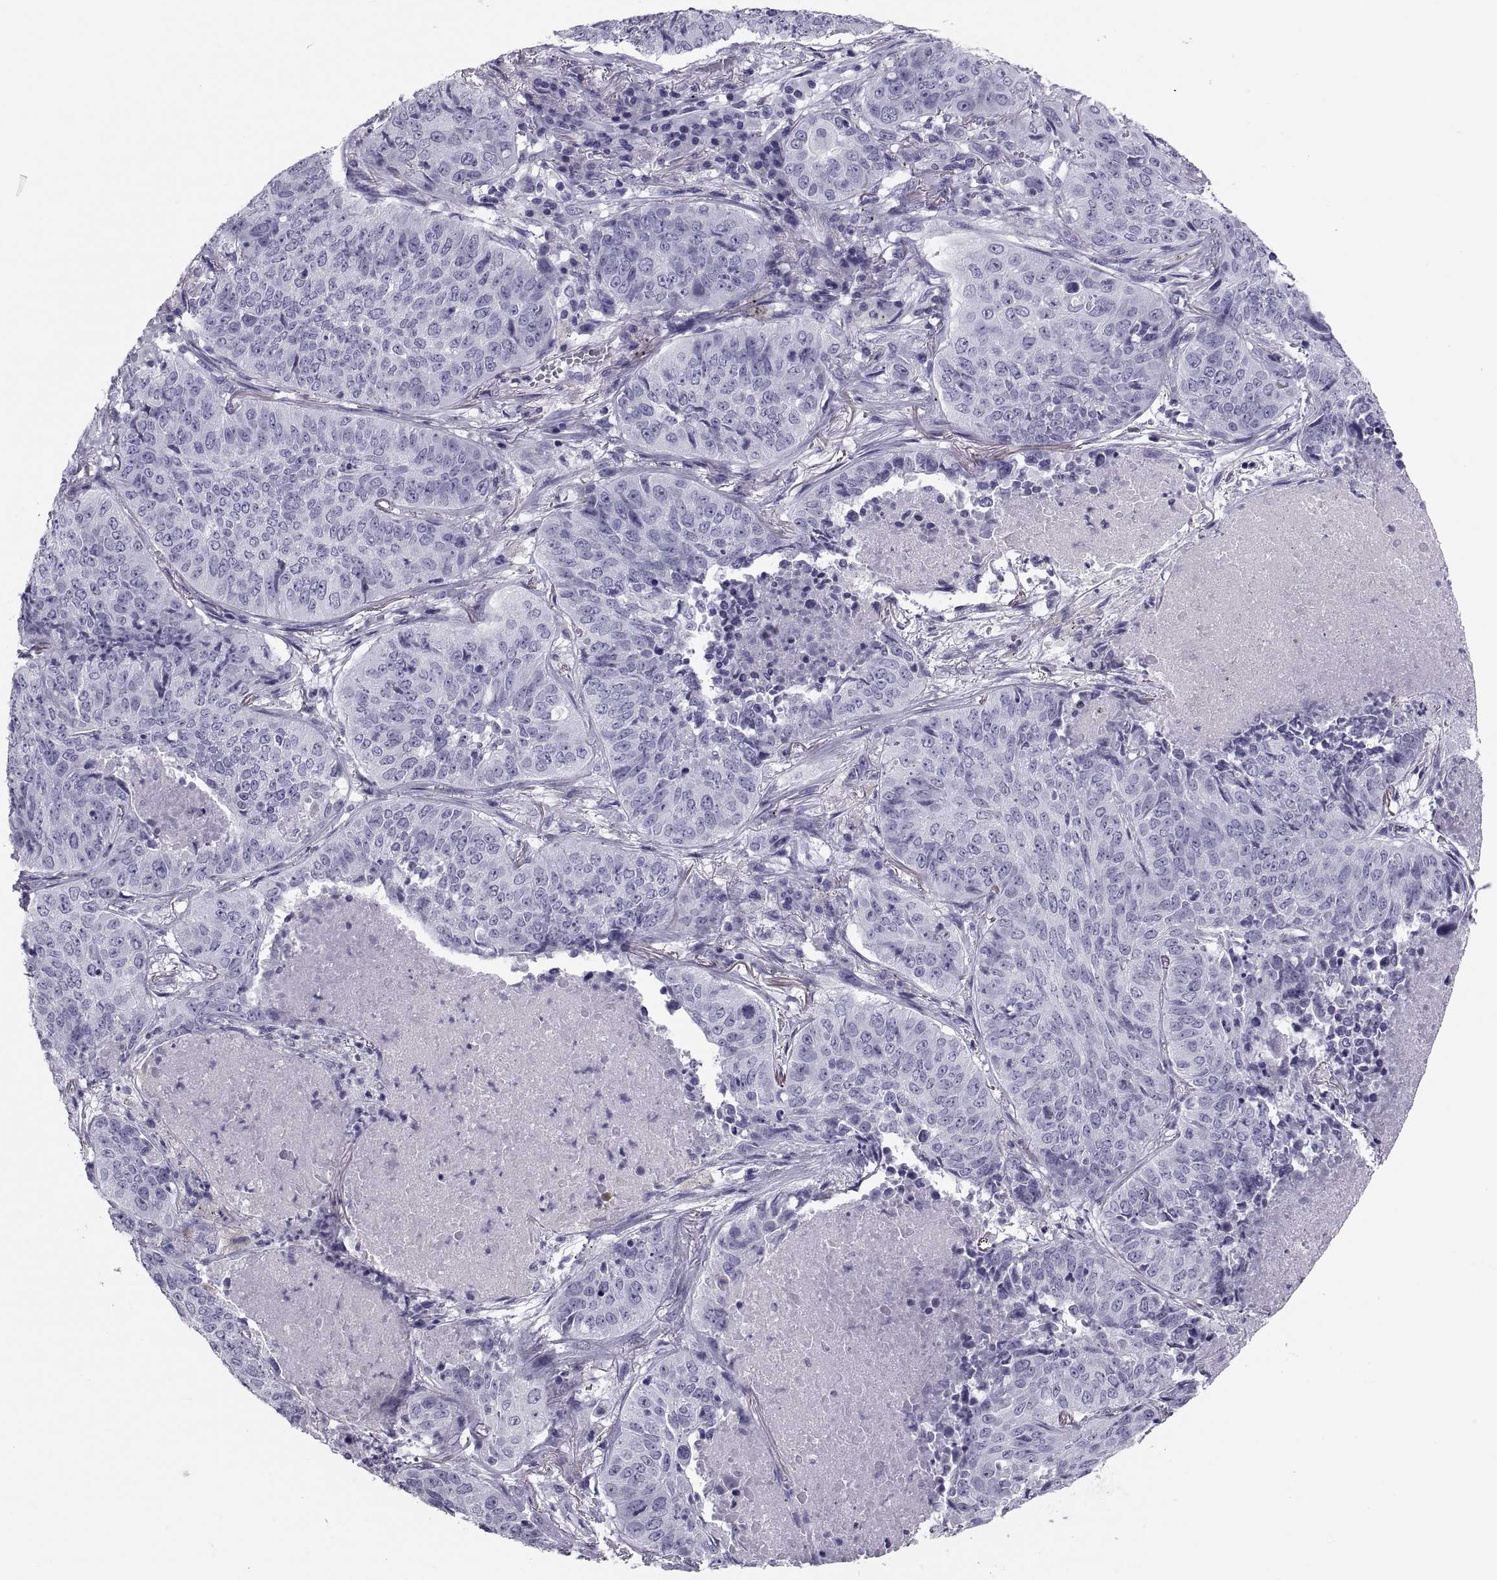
{"staining": {"intensity": "negative", "quantity": "none", "location": "none"}, "tissue": "lung cancer", "cell_type": "Tumor cells", "image_type": "cancer", "snomed": [{"axis": "morphology", "description": "Normal tissue, NOS"}, {"axis": "morphology", "description": "Squamous cell carcinoma, NOS"}, {"axis": "topography", "description": "Bronchus"}, {"axis": "topography", "description": "Lung"}], "caption": "Lung cancer (squamous cell carcinoma) was stained to show a protein in brown. There is no significant positivity in tumor cells.", "gene": "CRISP1", "patient": {"sex": "male", "age": 64}}